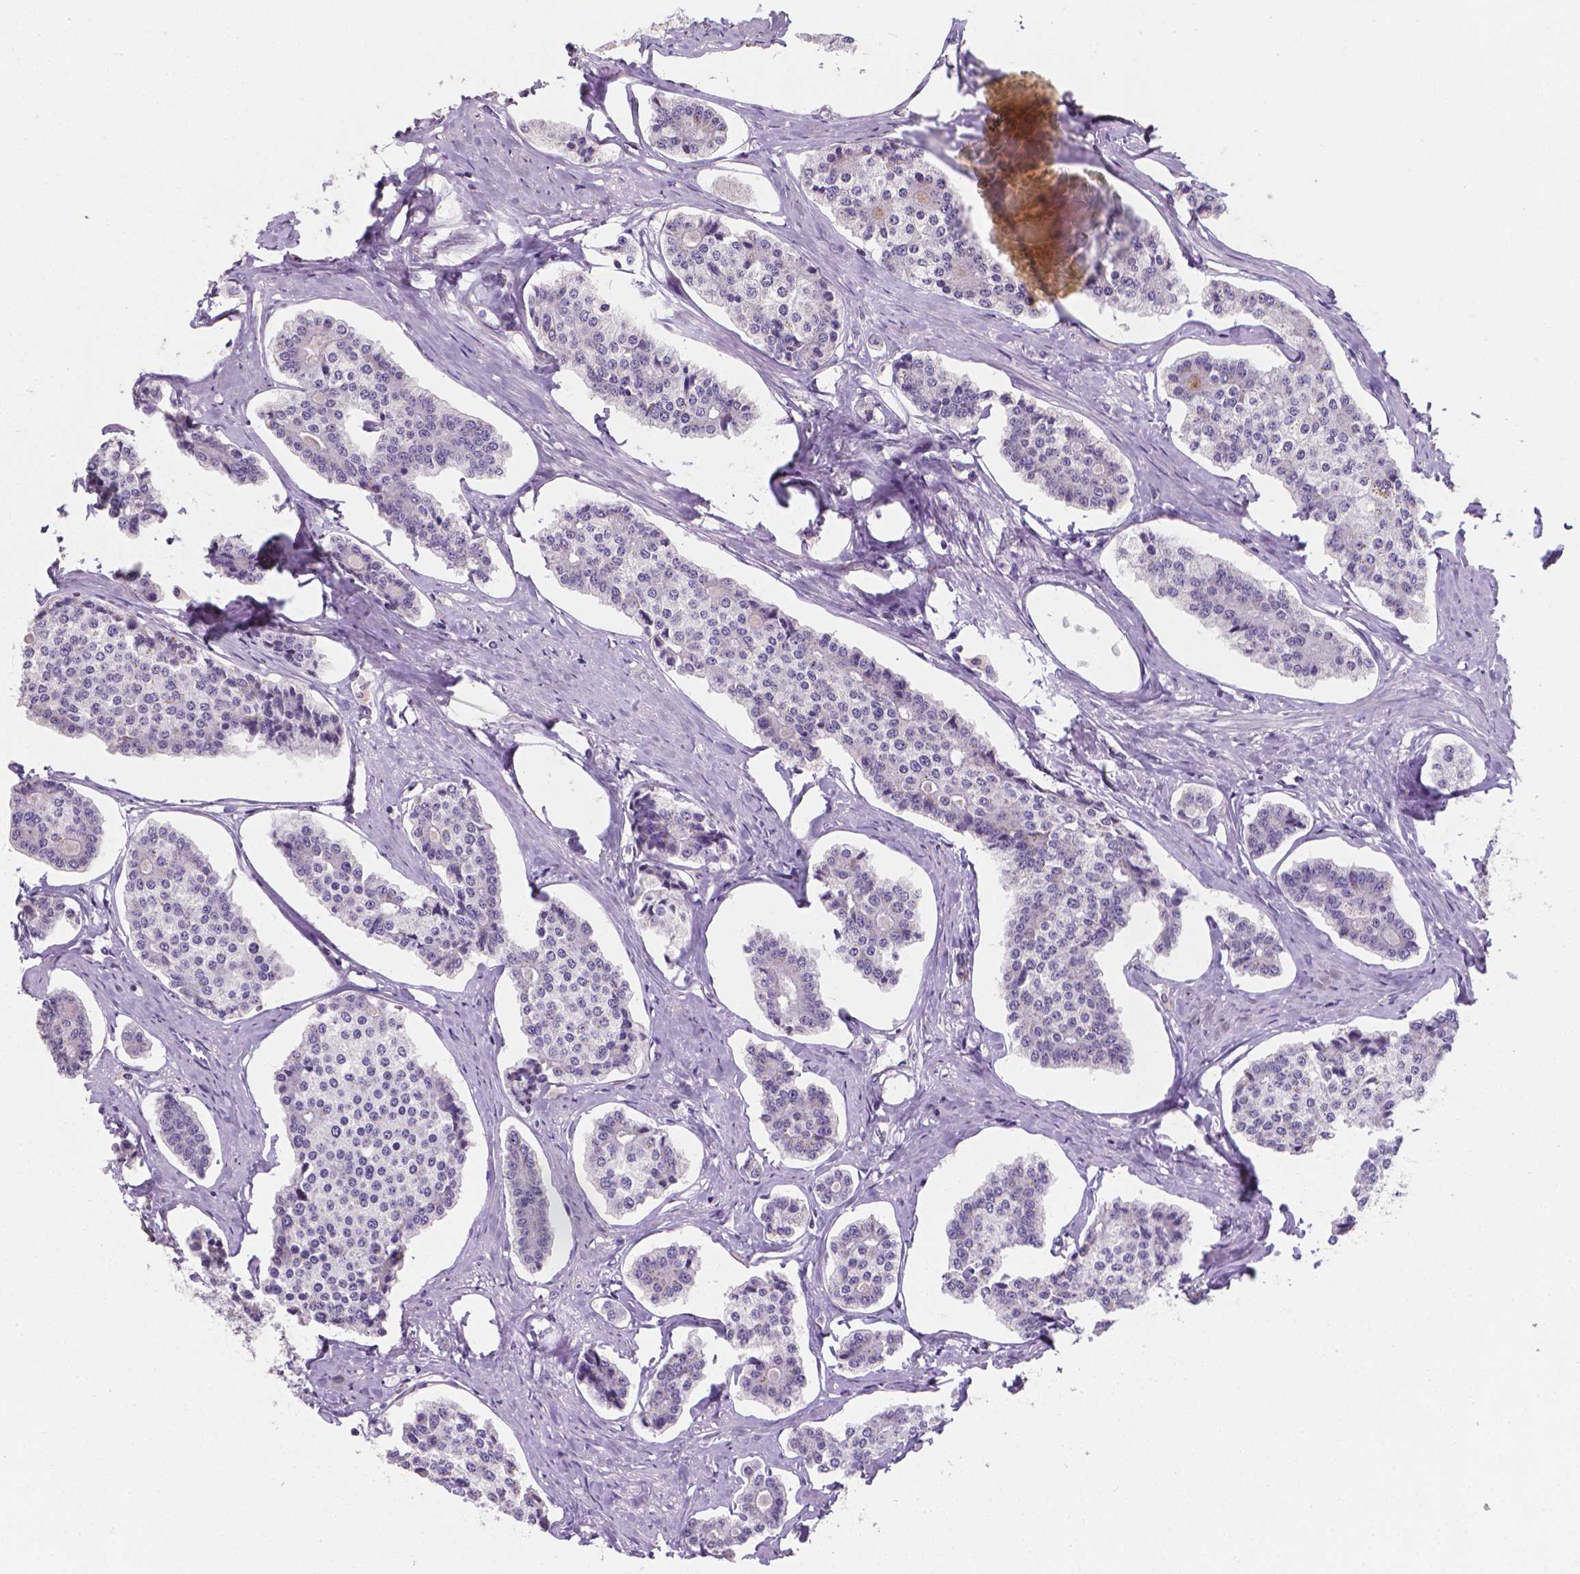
{"staining": {"intensity": "negative", "quantity": "none", "location": "none"}, "tissue": "carcinoid", "cell_type": "Tumor cells", "image_type": "cancer", "snomed": [{"axis": "morphology", "description": "Carcinoid, malignant, NOS"}, {"axis": "topography", "description": "Small intestine"}], "caption": "High power microscopy histopathology image of an immunohistochemistry (IHC) image of carcinoid, revealing no significant staining in tumor cells.", "gene": "XPNPEP2", "patient": {"sex": "female", "age": 65}}